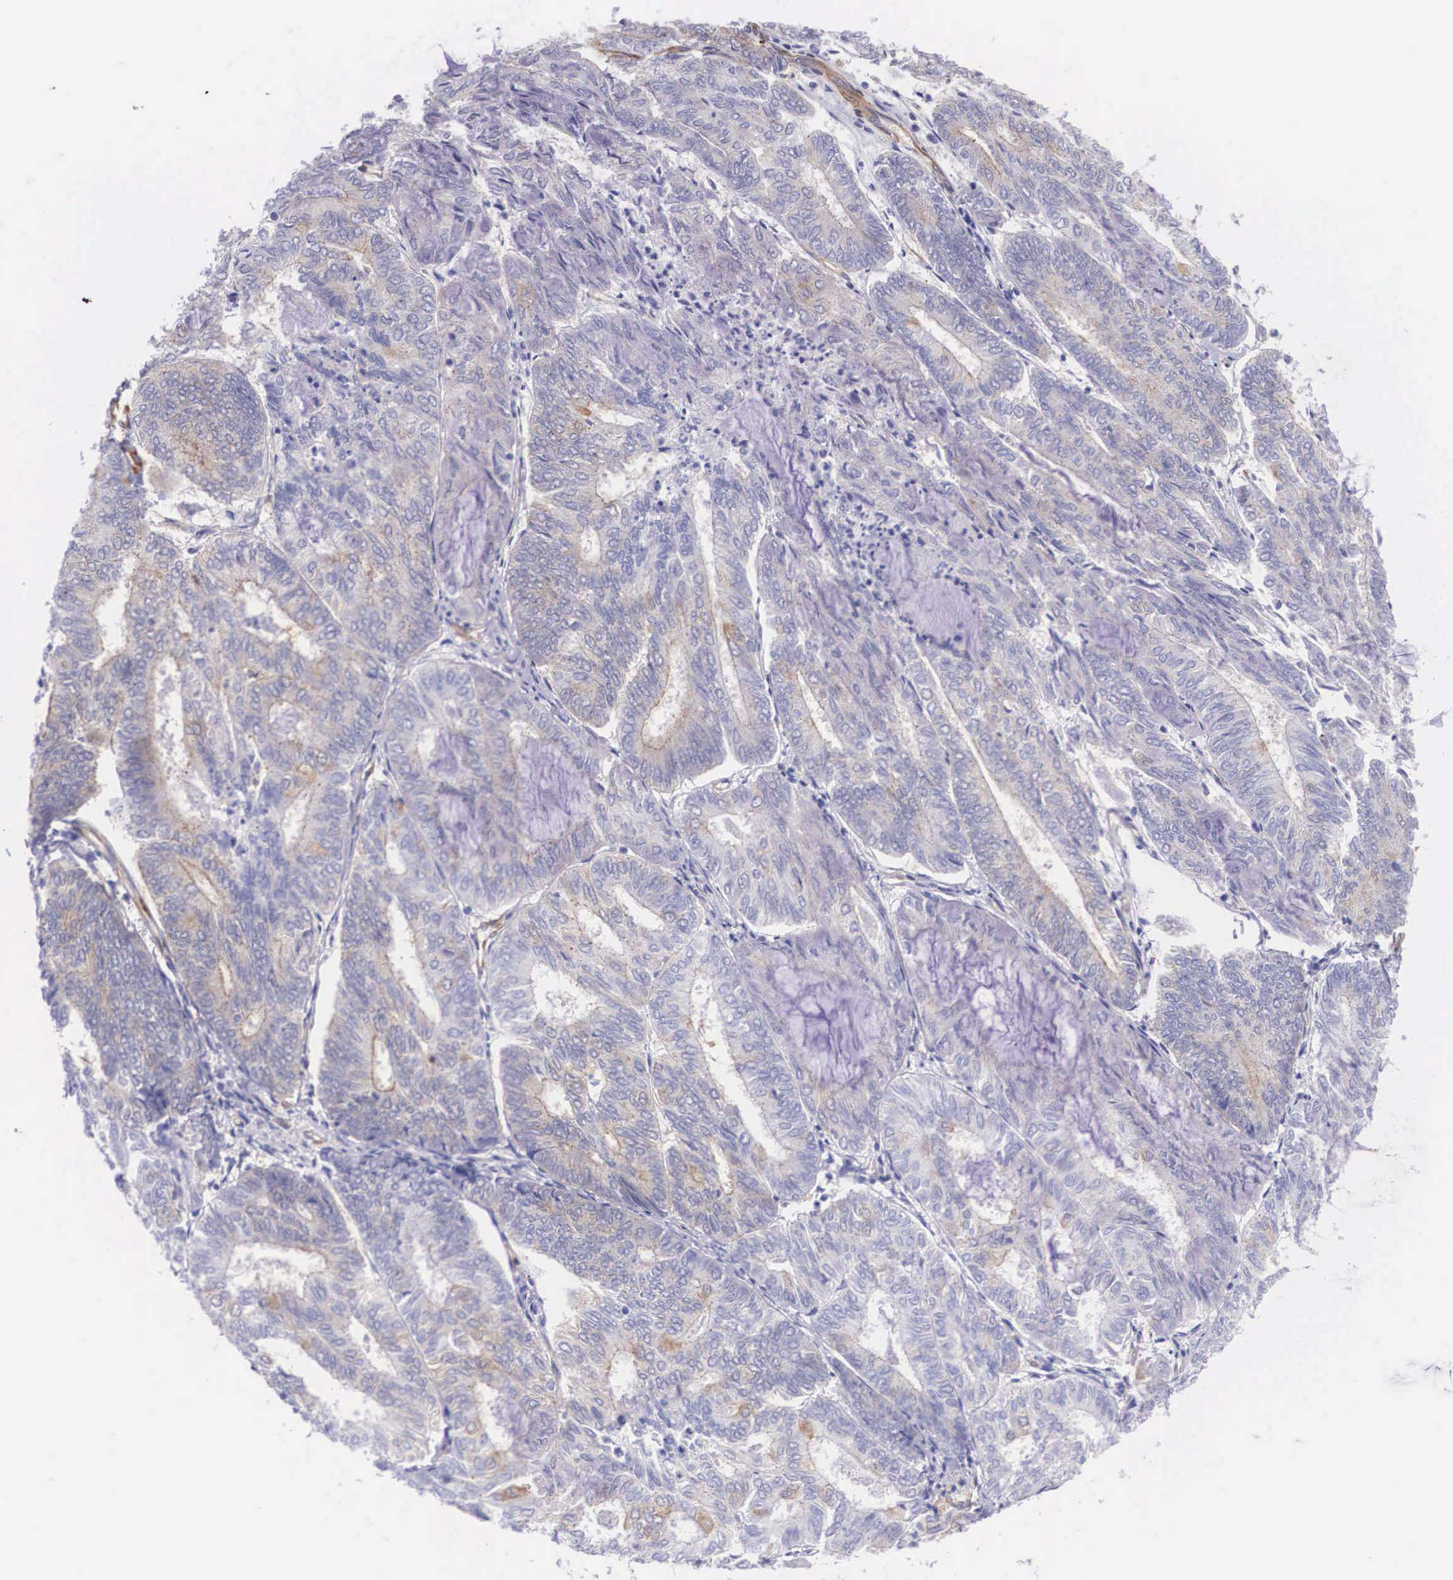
{"staining": {"intensity": "weak", "quantity": "25%-75%", "location": "cytoplasmic/membranous"}, "tissue": "endometrial cancer", "cell_type": "Tumor cells", "image_type": "cancer", "snomed": [{"axis": "morphology", "description": "Adenocarcinoma, NOS"}, {"axis": "topography", "description": "Endometrium"}], "caption": "A high-resolution photomicrograph shows immunohistochemistry staining of endometrial cancer (adenocarcinoma), which shows weak cytoplasmic/membranous positivity in about 25%-75% of tumor cells.", "gene": "BCAR1", "patient": {"sex": "female", "age": 59}}